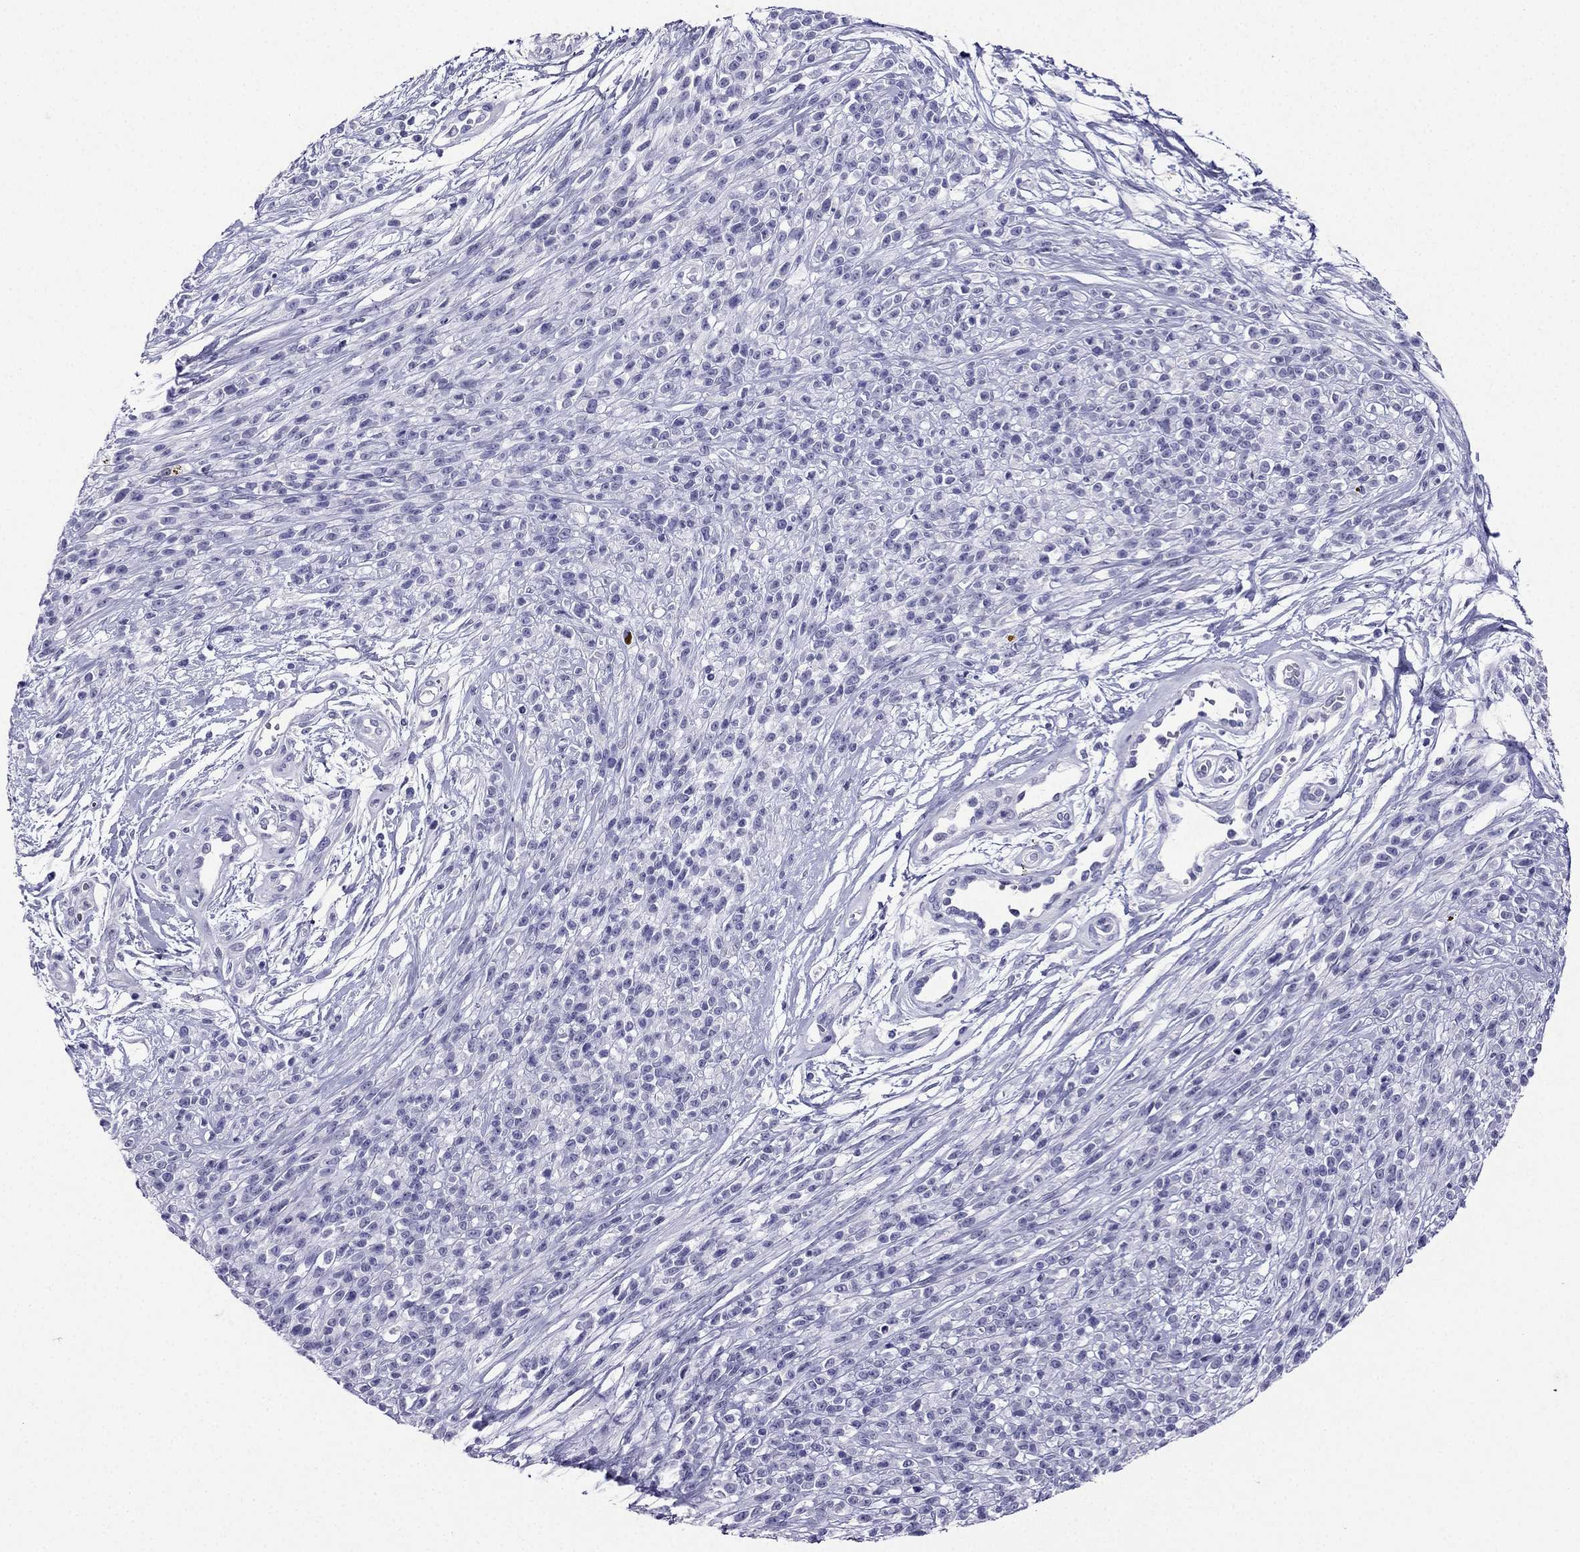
{"staining": {"intensity": "negative", "quantity": "none", "location": "none"}, "tissue": "melanoma", "cell_type": "Tumor cells", "image_type": "cancer", "snomed": [{"axis": "morphology", "description": "Malignant melanoma, NOS"}, {"axis": "topography", "description": "Skin"}, {"axis": "topography", "description": "Skin of trunk"}], "caption": "Tumor cells are negative for protein expression in human melanoma. (Immunohistochemistry (ihc), brightfield microscopy, high magnification).", "gene": "KCNJ10", "patient": {"sex": "male", "age": 74}}